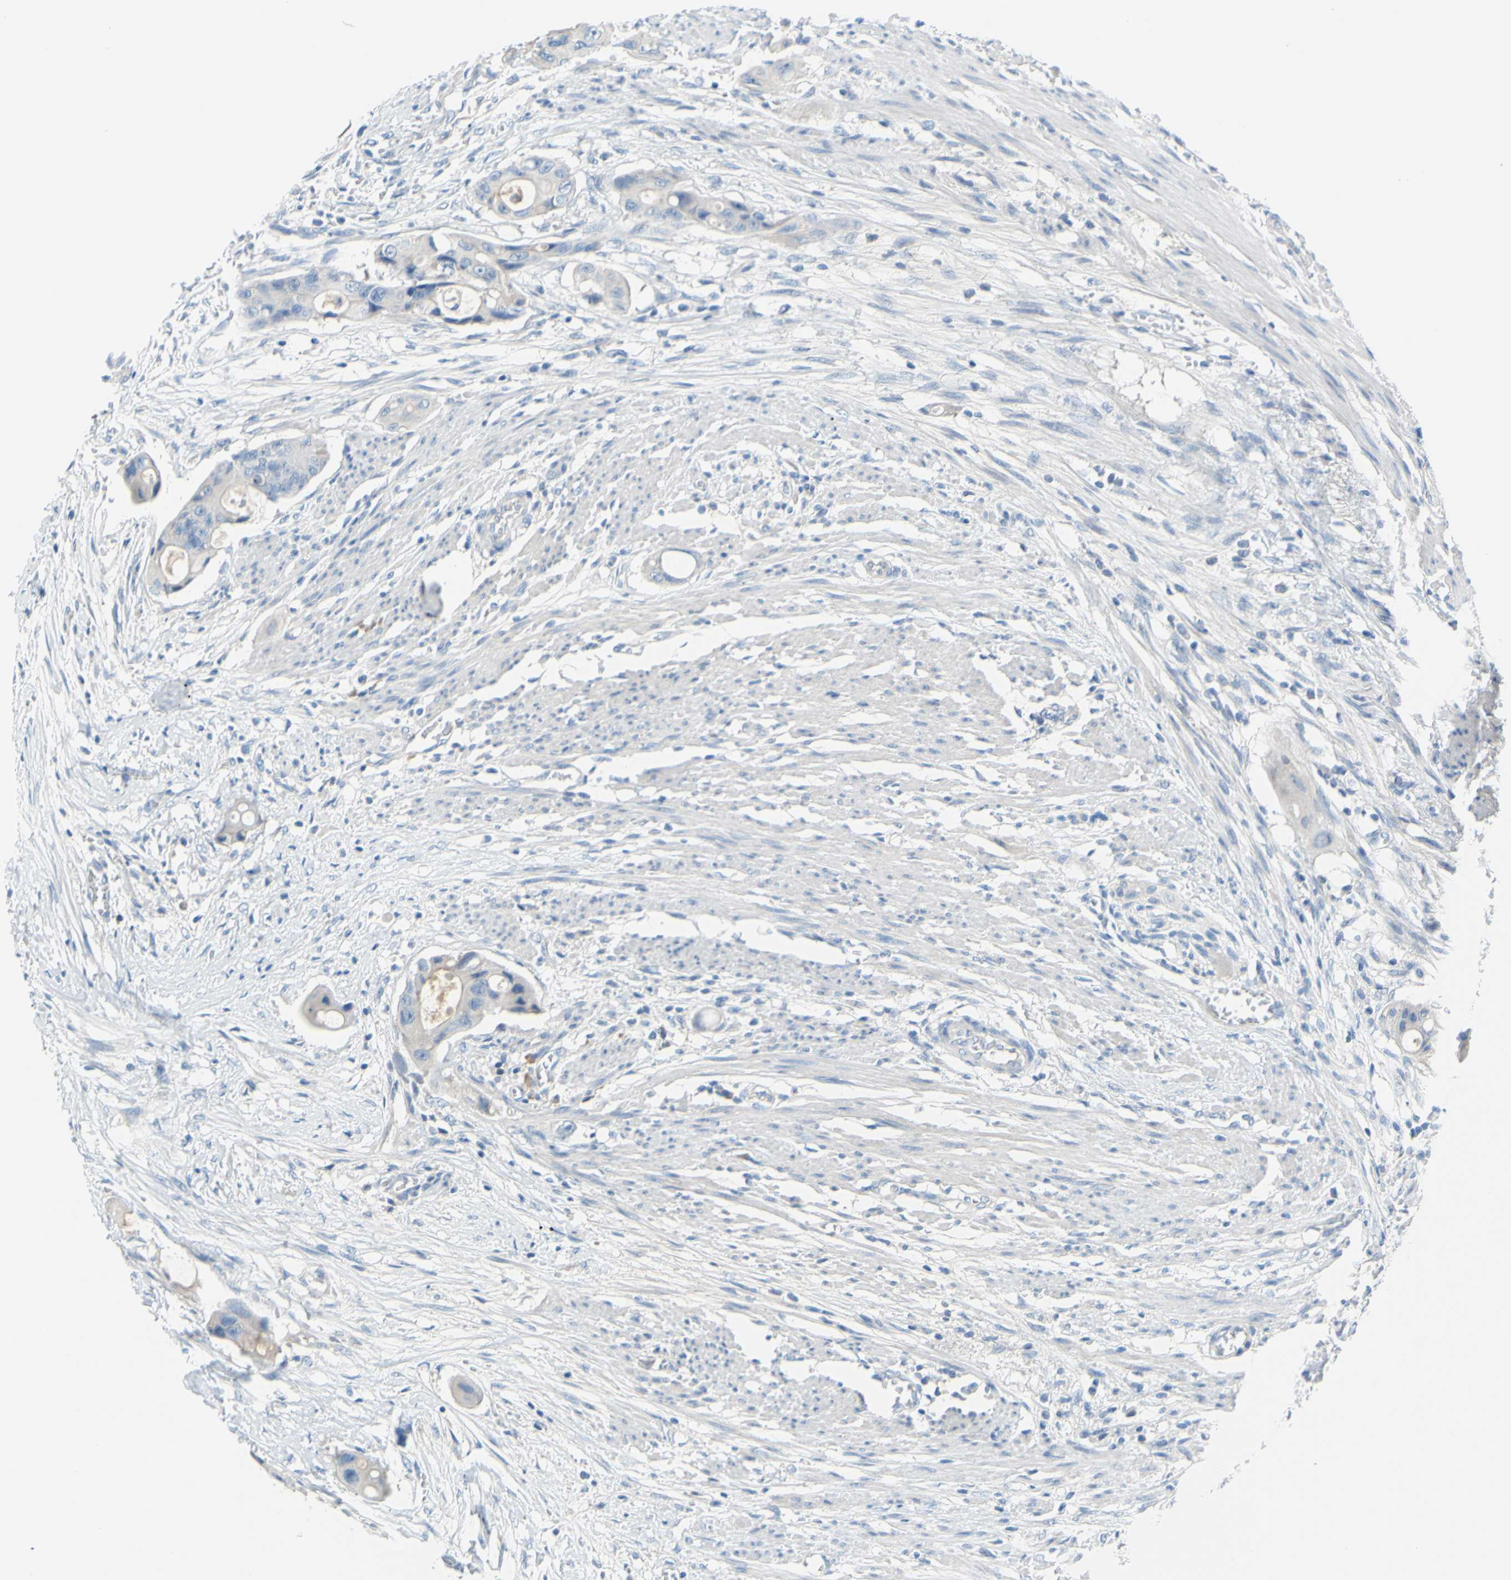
{"staining": {"intensity": "weak", "quantity": "<25%", "location": "cytoplasmic/membranous"}, "tissue": "colorectal cancer", "cell_type": "Tumor cells", "image_type": "cancer", "snomed": [{"axis": "morphology", "description": "Adenocarcinoma, NOS"}, {"axis": "topography", "description": "Colon"}], "caption": "An immunohistochemistry (IHC) image of colorectal cancer (adenocarcinoma) is shown. There is no staining in tumor cells of colorectal cancer (adenocarcinoma).", "gene": "SLC1A2", "patient": {"sex": "female", "age": 57}}